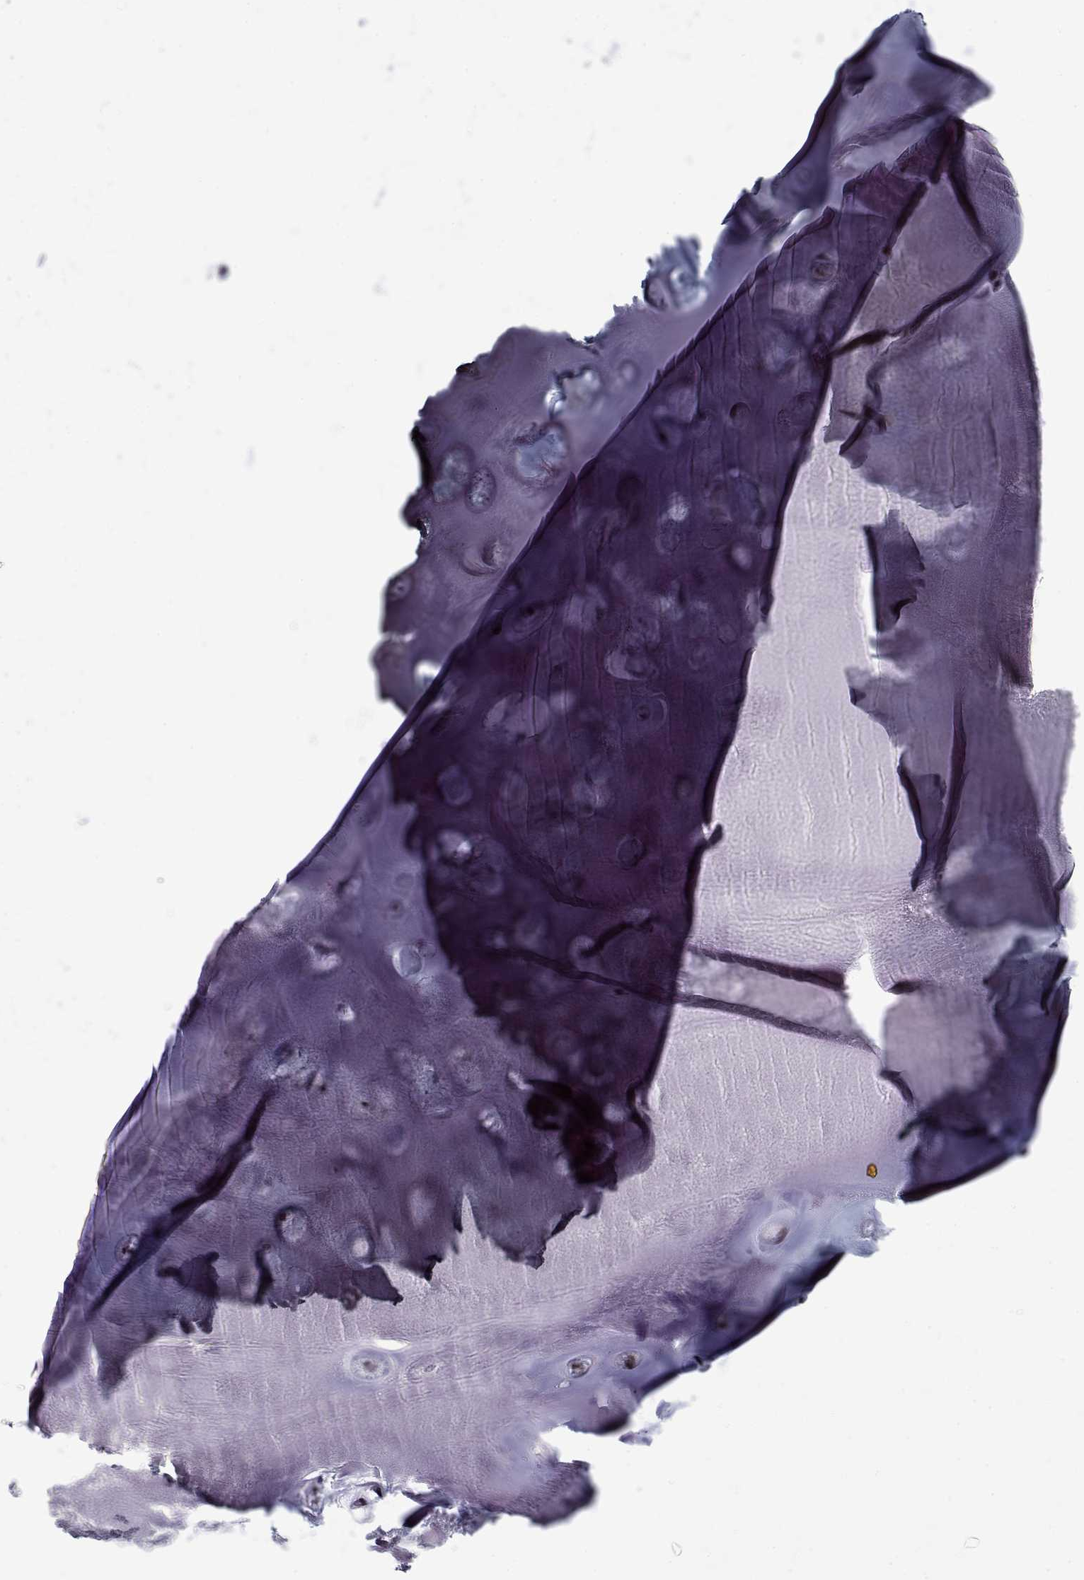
{"staining": {"intensity": "moderate", "quantity": "<25%", "location": "nuclear"}, "tissue": "adipose tissue", "cell_type": "Adipocytes", "image_type": "normal", "snomed": [{"axis": "morphology", "description": "Normal tissue, NOS"}, {"axis": "morphology", "description": "Squamous cell carcinoma, NOS"}, {"axis": "topography", "description": "Cartilage tissue"}, {"axis": "topography", "description": "Lung"}], "caption": "Immunohistochemical staining of normal human adipose tissue exhibits low levels of moderate nuclear positivity in approximately <25% of adipocytes.", "gene": "PRMT1", "patient": {"sex": "male", "age": 66}}